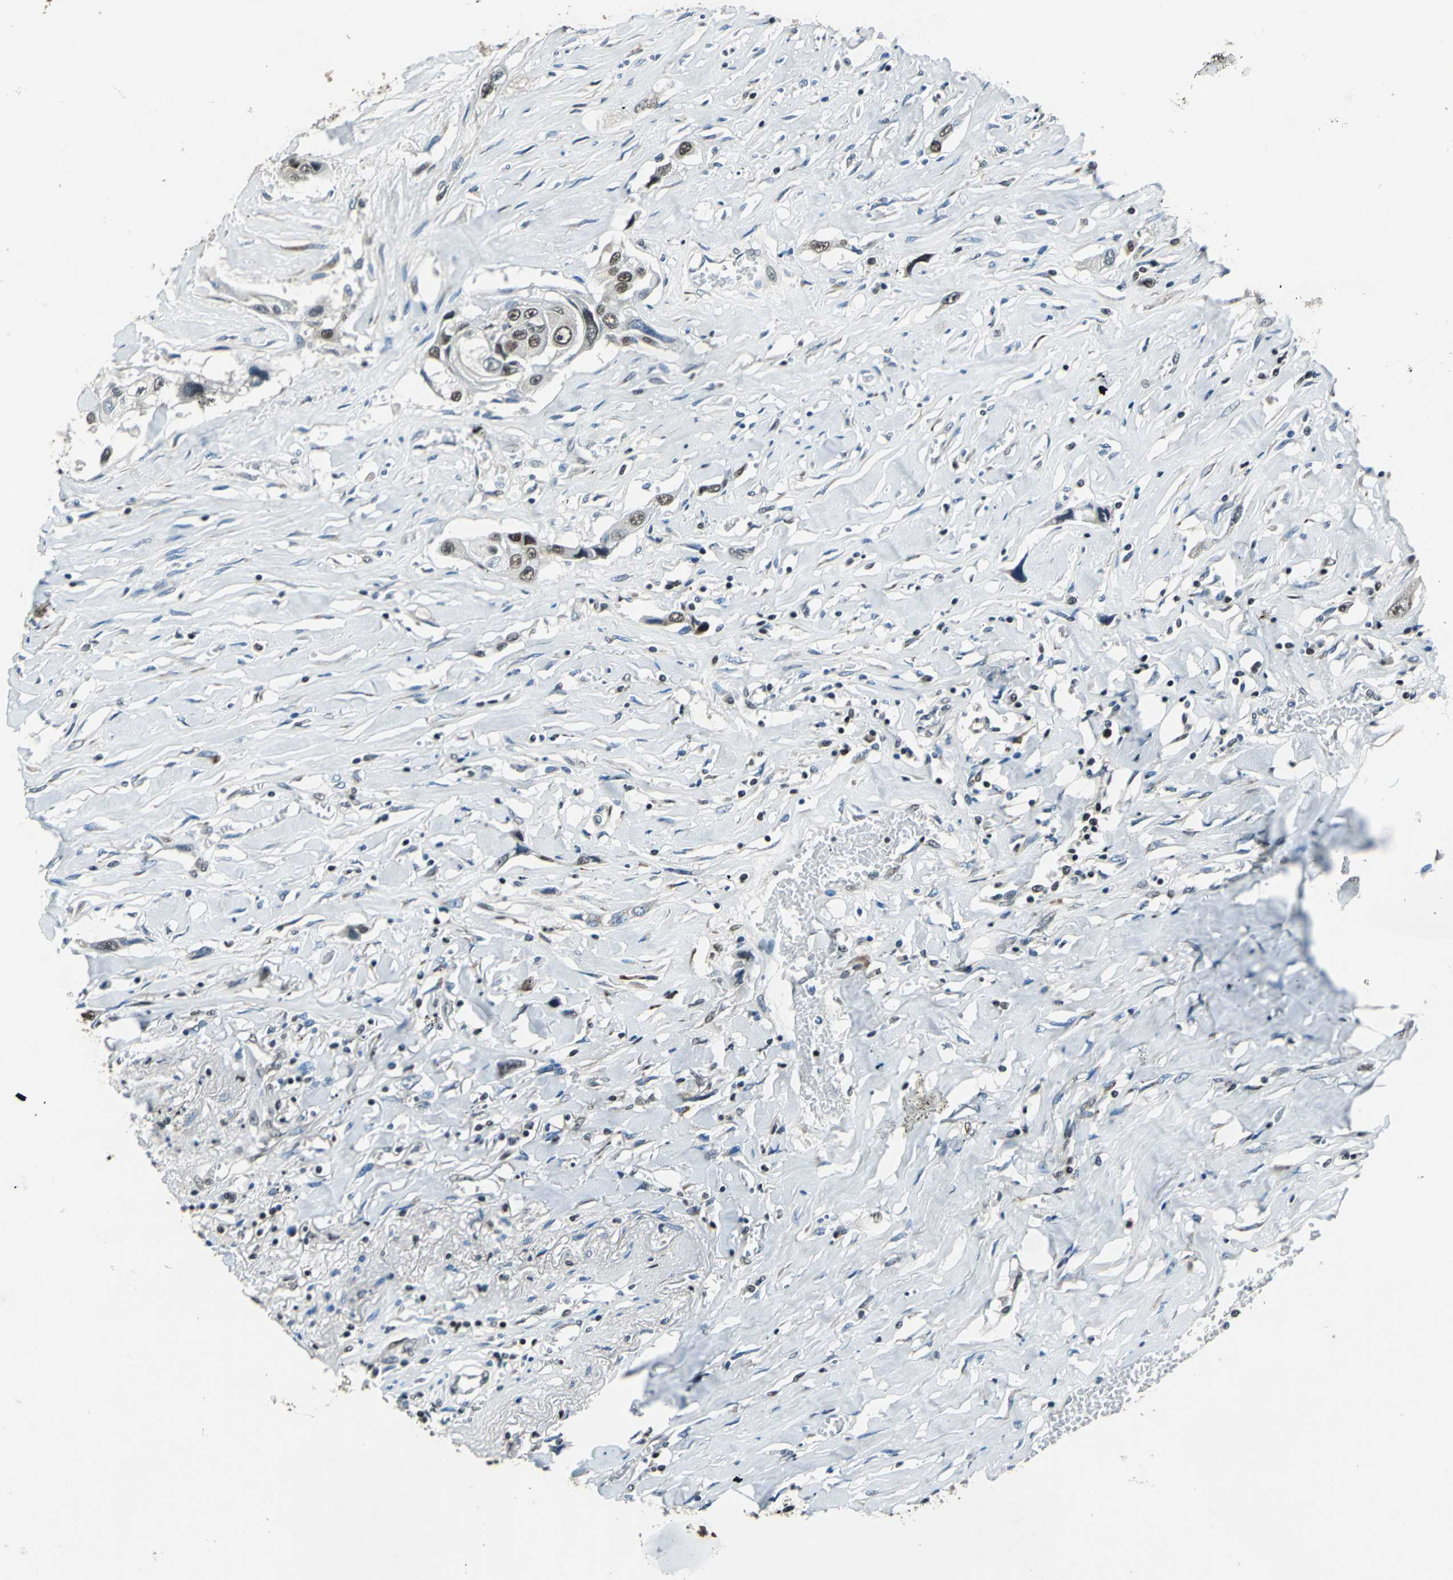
{"staining": {"intensity": "weak", "quantity": "25%-75%", "location": "nuclear"}, "tissue": "lung cancer", "cell_type": "Tumor cells", "image_type": "cancer", "snomed": [{"axis": "morphology", "description": "Squamous cell carcinoma, NOS"}, {"axis": "topography", "description": "Lung"}], "caption": "This micrograph displays immunohistochemistry staining of lung cancer (squamous cell carcinoma), with low weak nuclear staining in approximately 25%-75% of tumor cells.", "gene": "BCLAF1", "patient": {"sex": "male", "age": 71}}